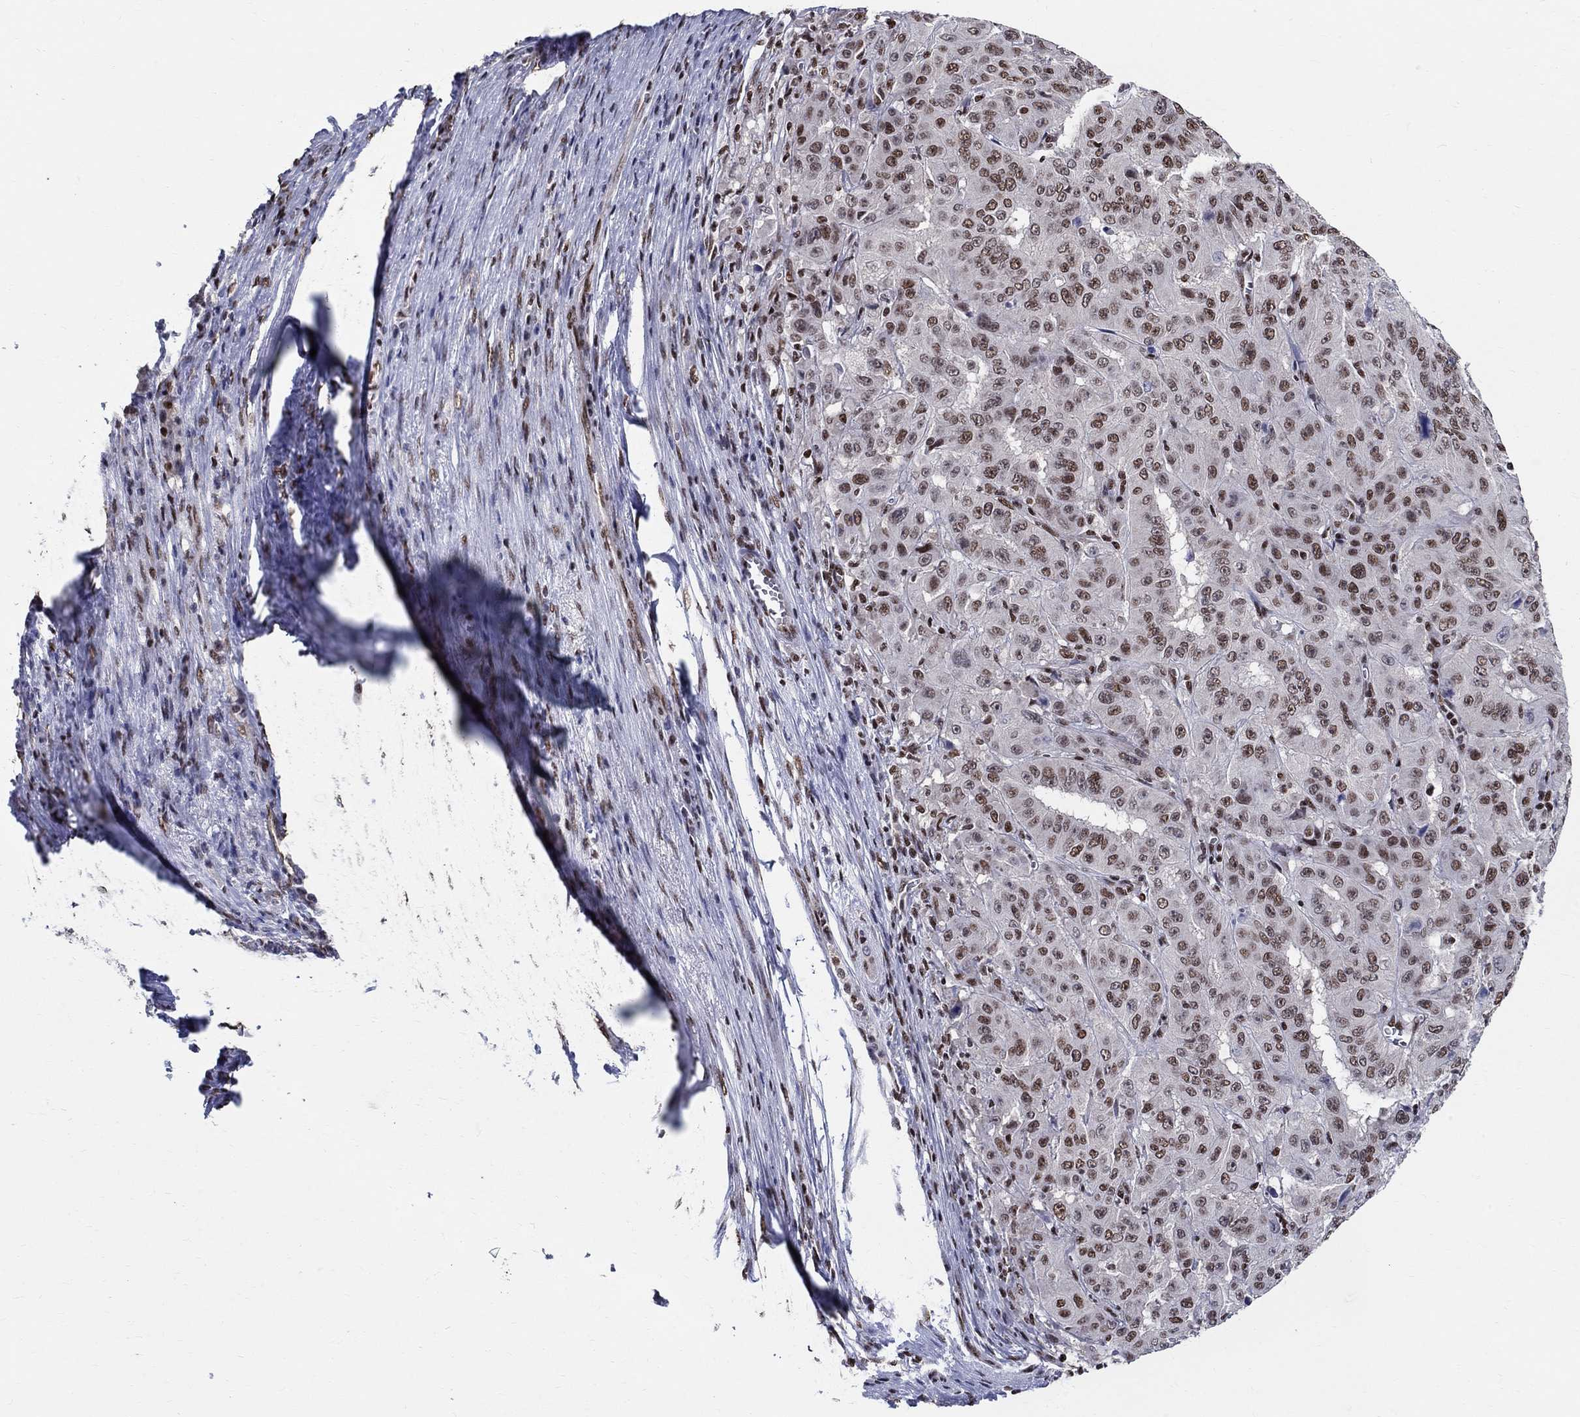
{"staining": {"intensity": "moderate", "quantity": "25%-75%", "location": "nuclear"}, "tissue": "pancreatic cancer", "cell_type": "Tumor cells", "image_type": "cancer", "snomed": [{"axis": "morphology", "description": "Adenocarcinoma, NOS"}, {"axis": "topography", "description": "Pancreas"}], "caption": "Protein expression analysis of human pancreatic cancer (adenocarcinoma) reveals moderate nuclear positivity in about 25%-75% of tumor cells.", "gene": "FBXO16", "patient": {"sex": "male", "age": 63}}